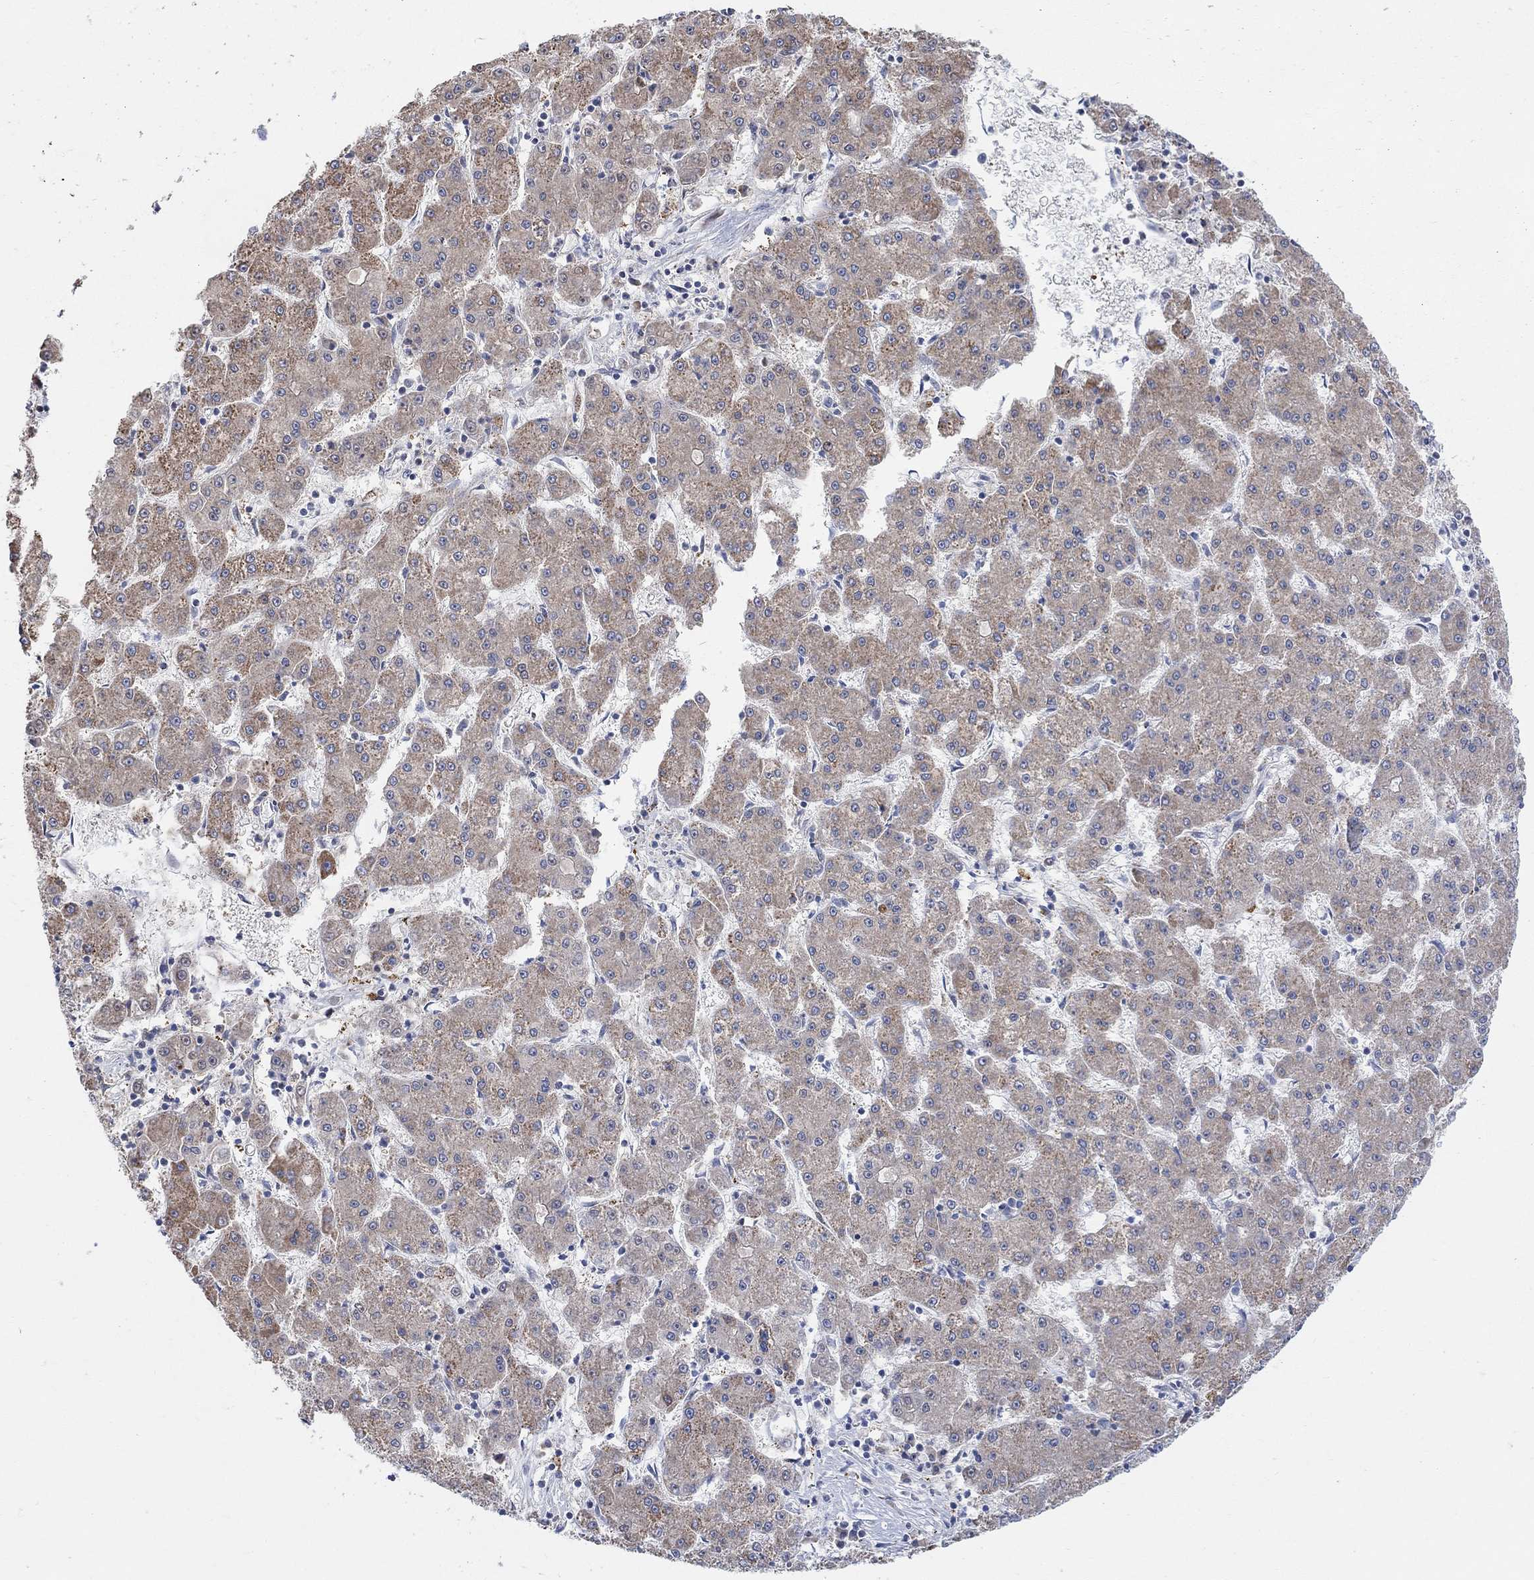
{"staining": {"intensity": "moderate", "quantity": "<25%", "location": "cytoplasmic/membranous"}, "tissue": "liver cancer", "cell_type": "Tumor cells", "image_type": "cancer", "snomed": [{"axis": "morphology", "description": "Carcinoma, Hepatocellular, NOS"}, {"axis": "topography", "description": "Liver"}], "caption": "Liver hepatocellular carcinoma stained for a protein (brown) displays moderate cytoplasmic/membranous positive expression in approximately <25% of tumor cells.", "gene": "CNTF", "patient": {"sex": "male", "age": 73}}